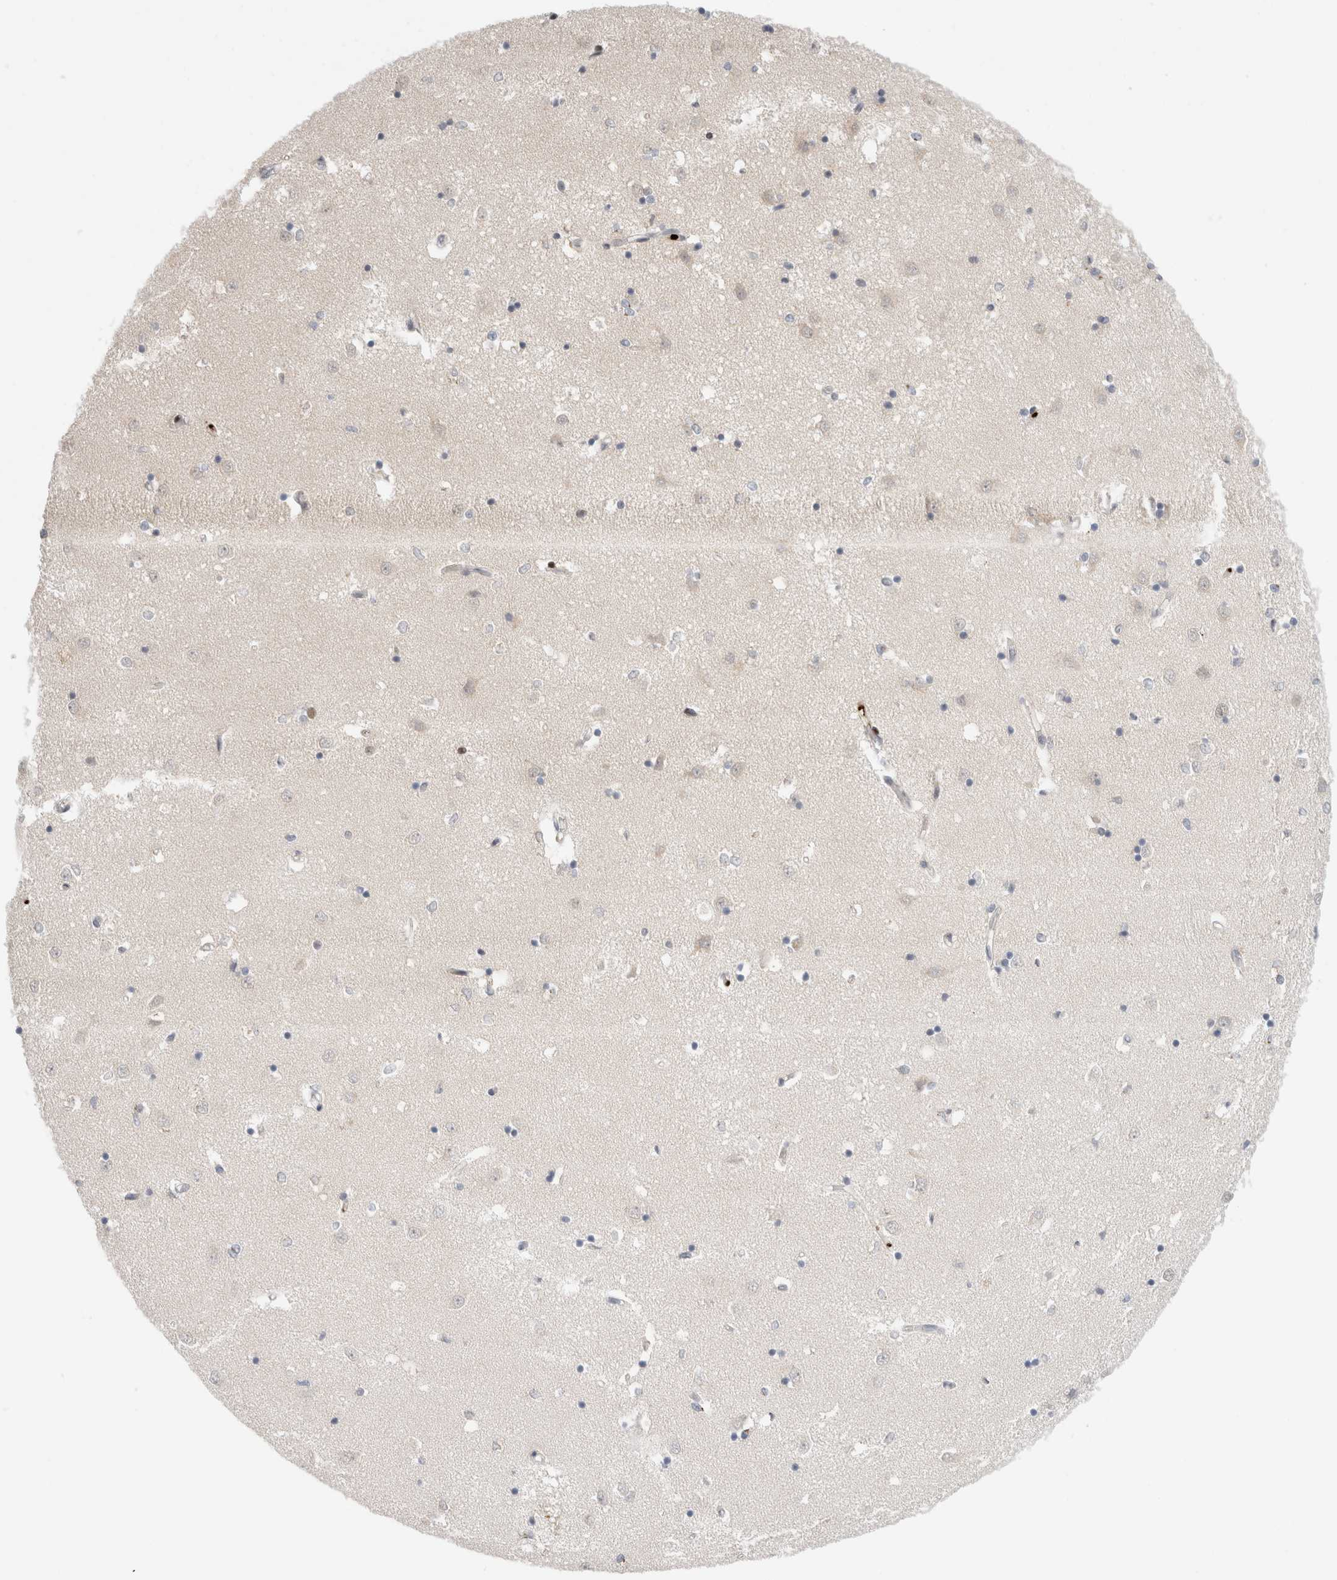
{"staining": {"intensity": "strong", "quantity": "<25%", "location": "nuclear"}, "tissue": "caudate", "cell_type": "Glial cells", "image_type": "normal", "snomed": [{"axis": "morphology", "description": "Normal tissue, NOS"}, {"axis": "topography", "description": "Lateral ventricle wall"}], "caption": "The photomicrograph displays immunohistochemical staining of normal caudate. There is strong nuclear positivity is identified in about <25% of glial cells.", "gene": "VPS28", "patient": {"sex": "male", "age": 45}}